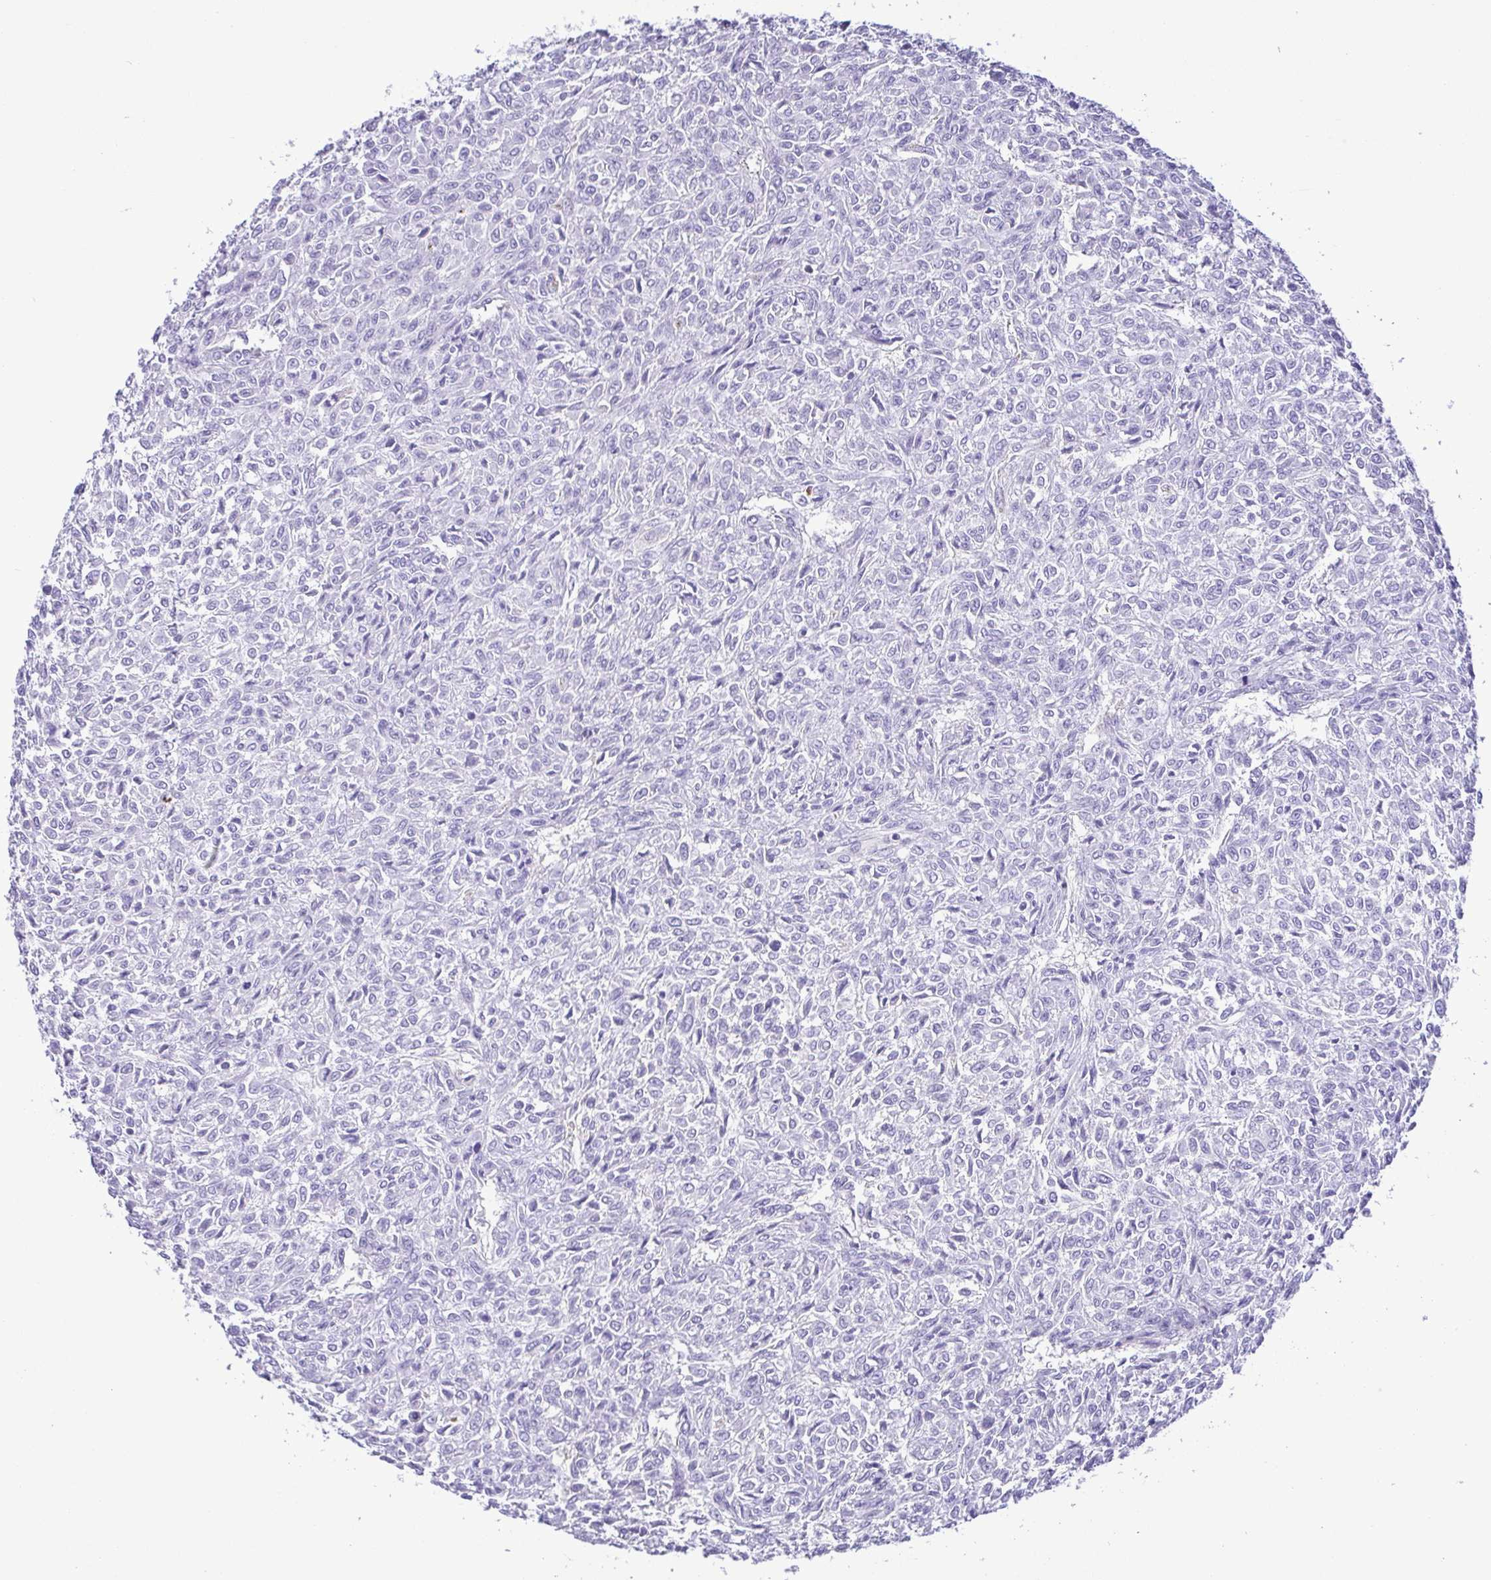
{"staining": {"intensity": "negative", "quantity": "none", "location": "none"}, "tissue": "renal cancer", "cell_type": "Tumor cells", "image_type": "cancer", "snomed": [{"axis": "morphology", "description": "Adenocarcinoma, NOS"}, {"axis": "topography", "description": "Kidney"}], "caption": "Immunohistochemistry of human renal cancer displays no expression in tumor cells.", "gene": "GPR182", "patient": {"sex": "male", "age": 58}}